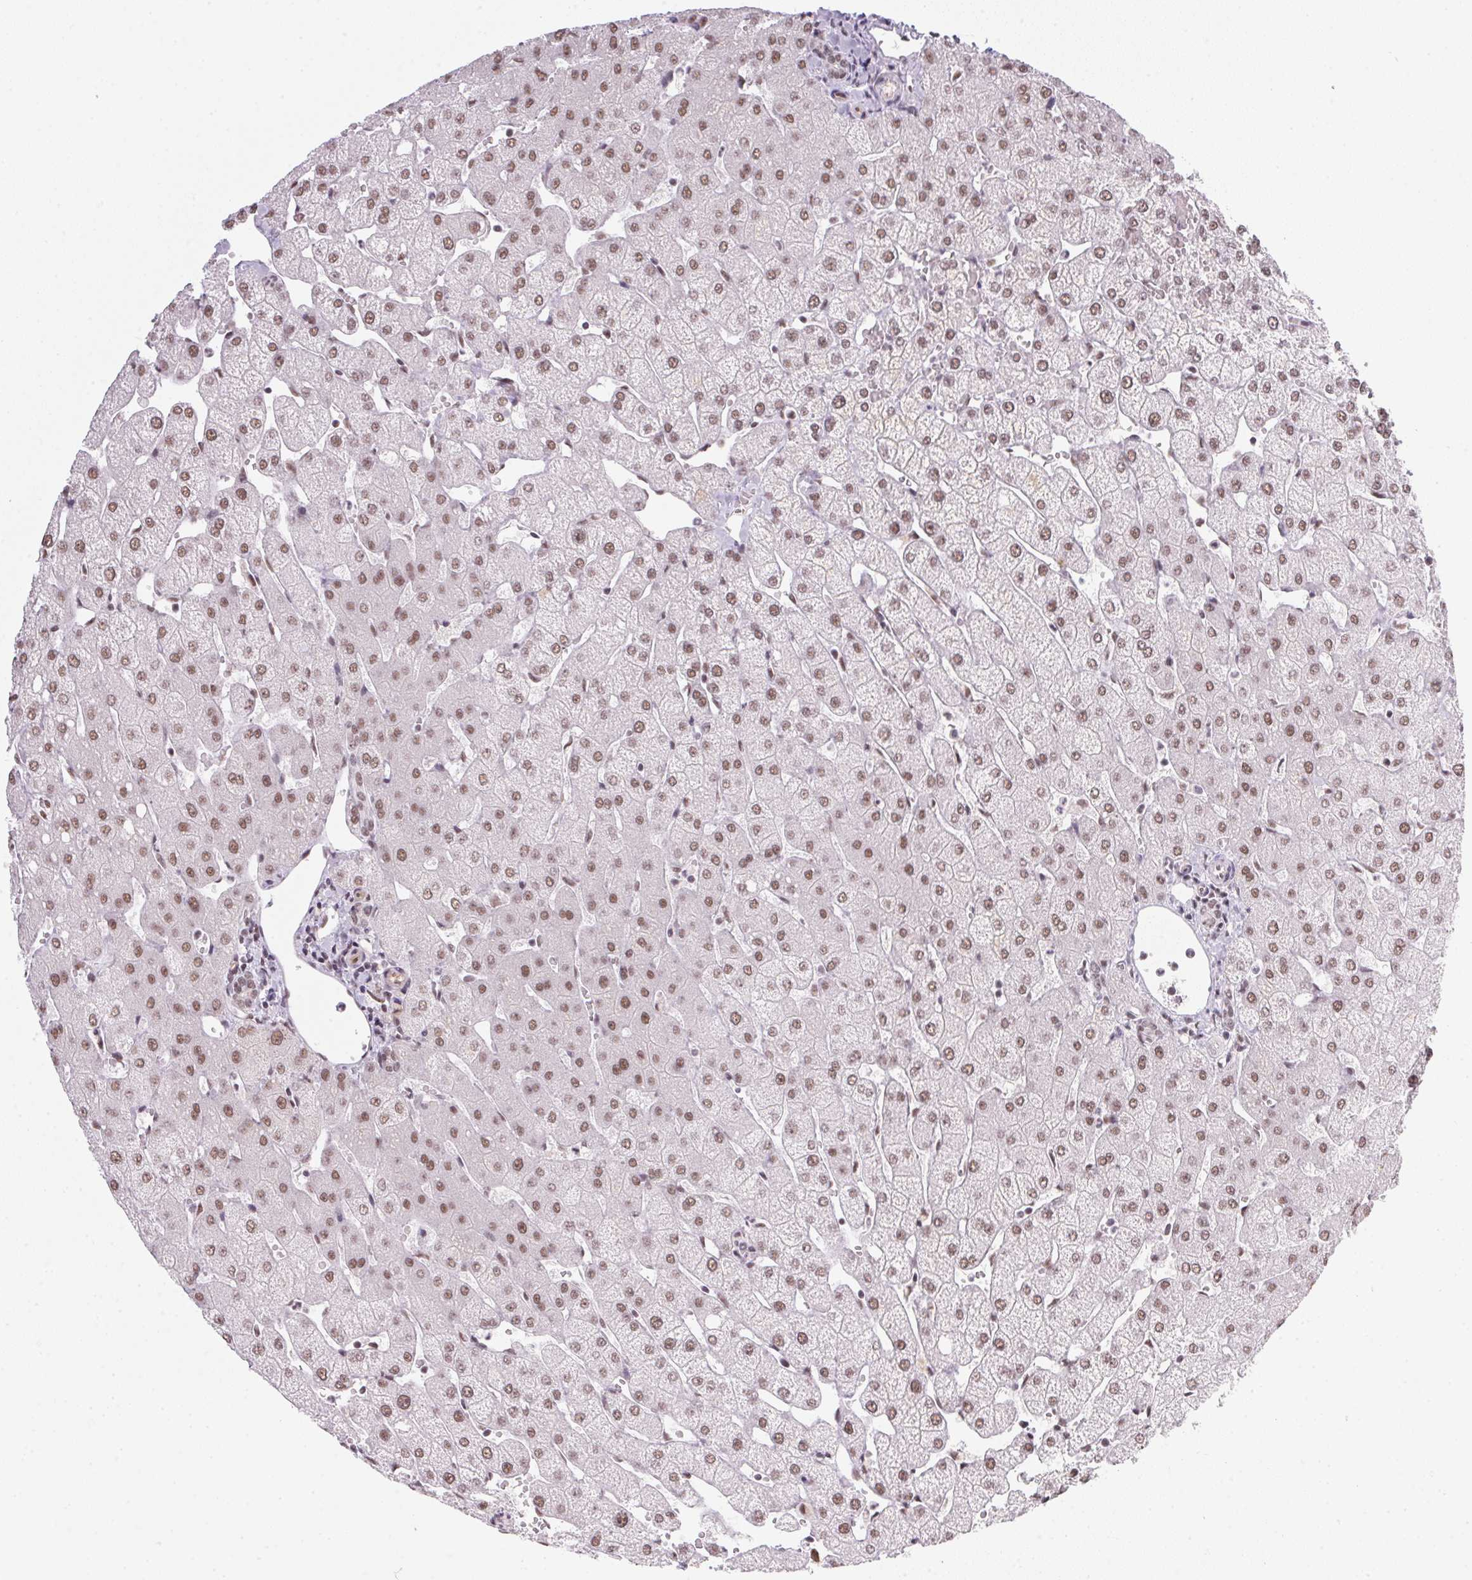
{"staining": {"intensity": "weak", "quantity": ">75%", "location": "nuclear"}, "tissue": "liver", "cell_type": "Cholangiocytes", "image_type": "normal", "snomed": [{"axis": "morphology", "description": "Normal tissue, NOS"}, {"axis": "topography", "description": "Liver"}], "caption": "Weak nuclear positivity for a protein is seen in about >75% of cholangiocytes of benign liver using IHC.", "gene": "SRSF7", "patient": {"sex": "female", "age": 54}}